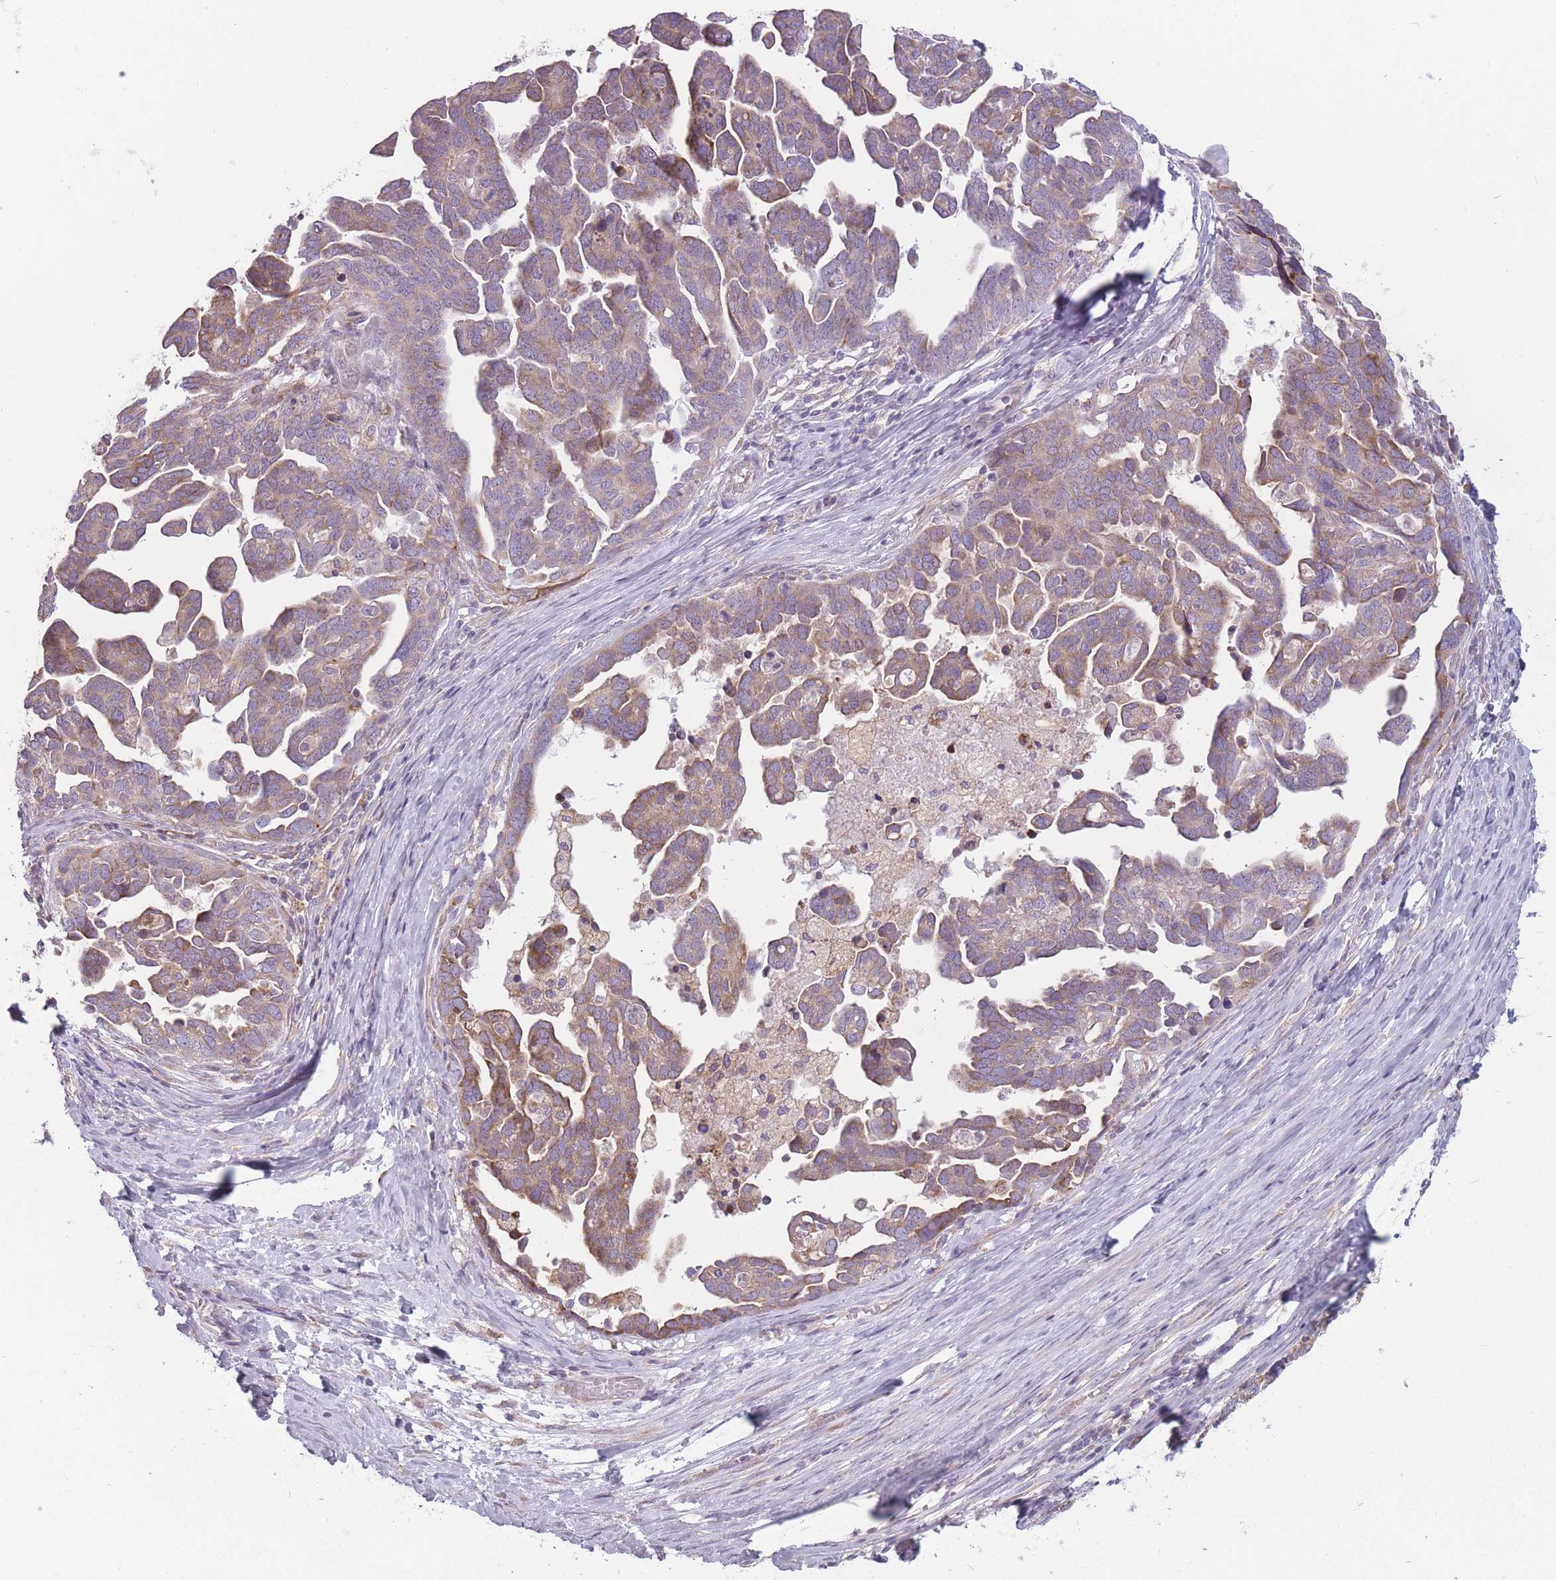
{"staining": {"intensity": "moderate", "quantity": "25%-75%", "location": "cytoplasmic/membranous"}, "tissue": "ovarian cancer", "cell_type": "Tumor cells", "image_type": "cancer", "snomed": [{"axis": "morphology", "description": "Cystadenocarcinoma, serous, NOS"}, {"axis": "topography", "description": "Ovary"}], "caption": "IHC image of human ovarian cancer stained for a protein (brown), which demonstrates medium levels of moderate cytoplasmic/membranous staining in about 25%-75% of tumor cells.", "gene": "TRAPPC5", "patient": {"sex": "female", "age": 54}}